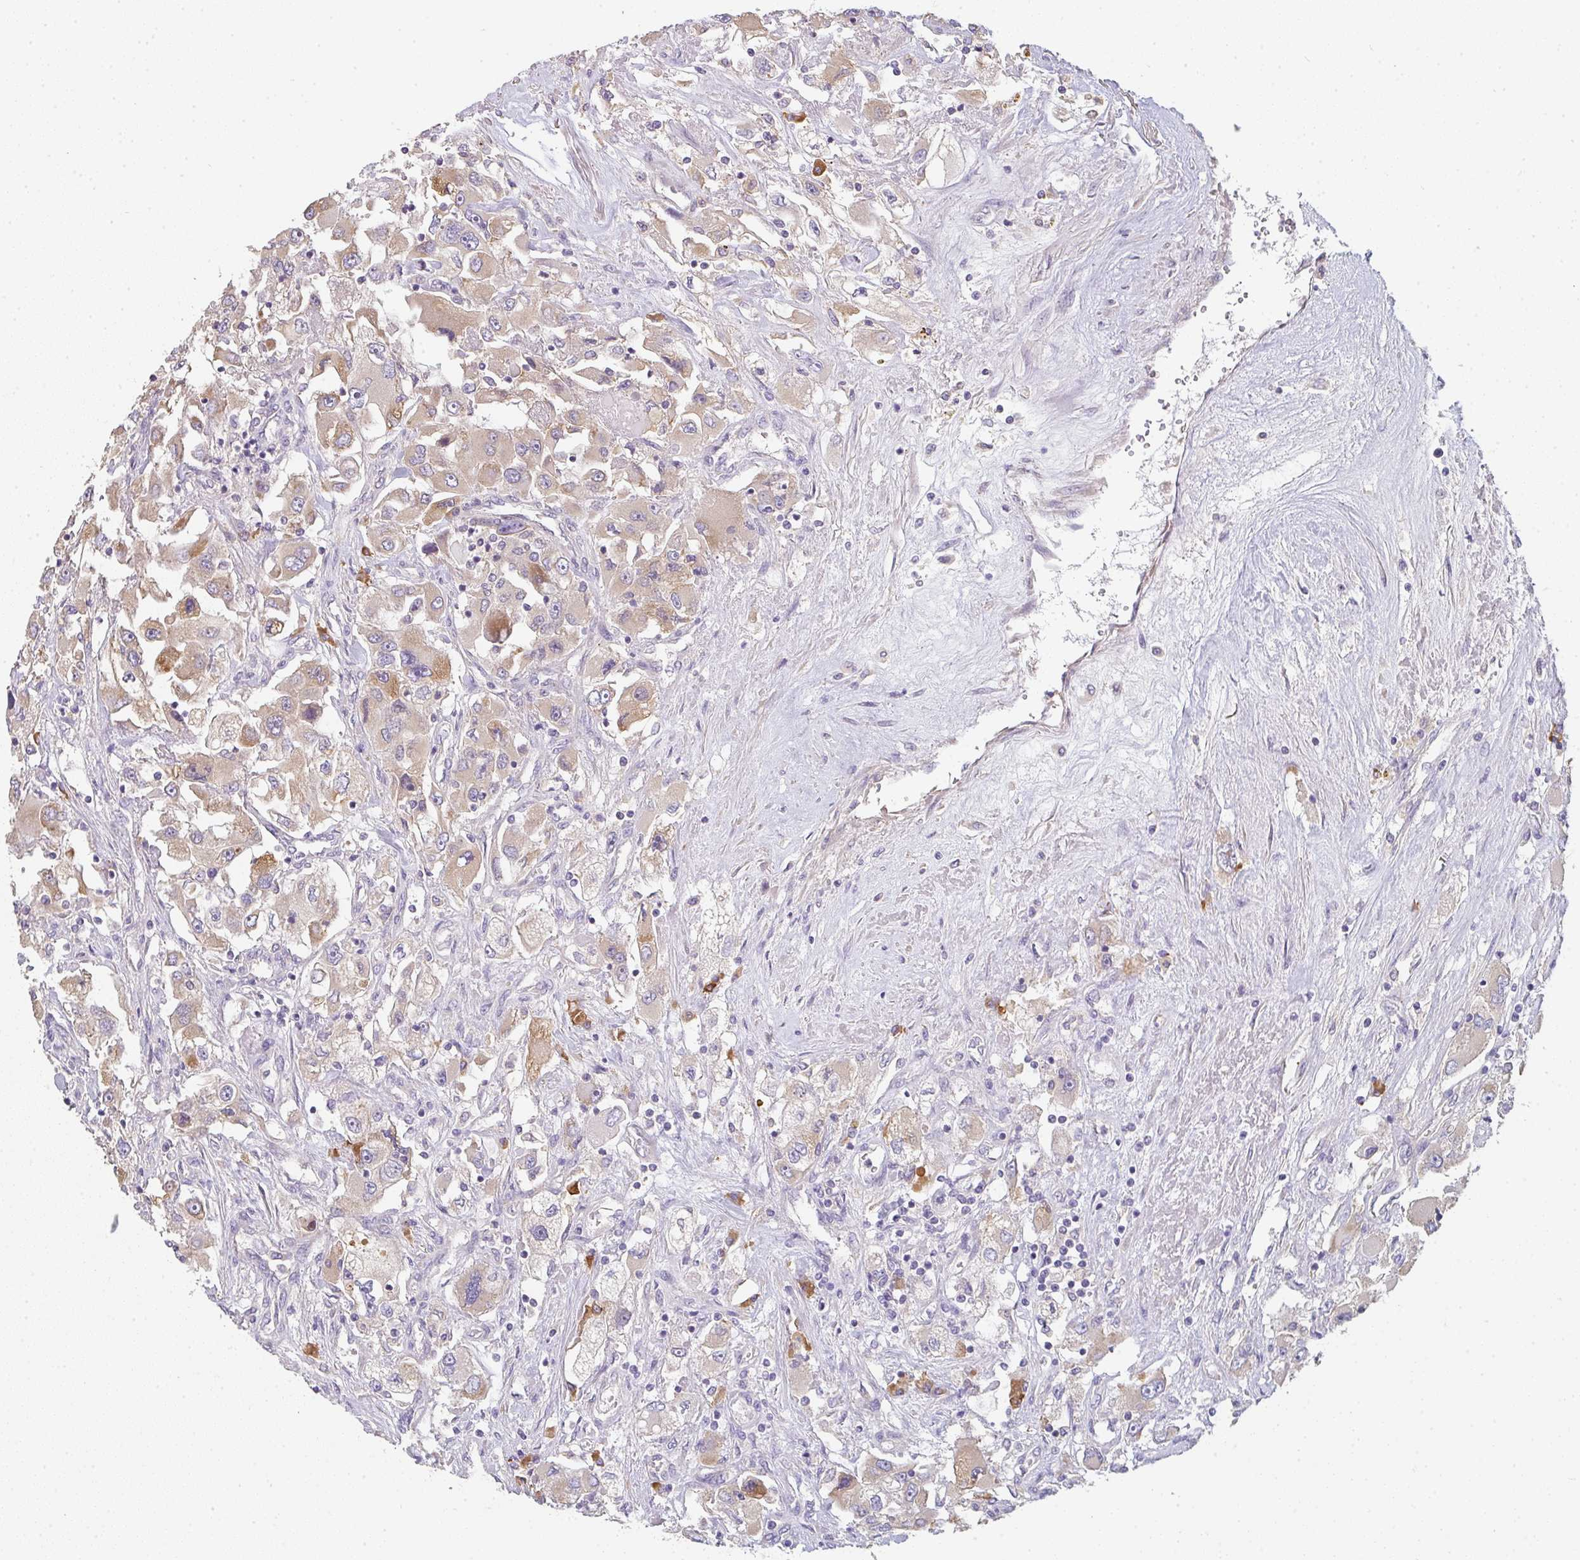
{"staining": {"intensity": "weak", "quantity": "25%-75%", "location": "cytoplasmic/membranous"}, "tissue": "renal cancer", "cell_type": "Tumor cells", "image_type": "cancer", "snomed": [{"axis": "morphology", "description": "Adenocarcinoma, NOS"}, {"axis": "topography", "description": "Kidney"}], "caption": "This histopathology image shows immunohistochemistry (IHC) staining of renal cancer, with low weak cytoplasmic/membranous expression in approximately 25%-75% of tumor cells.", "gene": "ZNF215", "patient": {"sex": "female", "age": 52}}